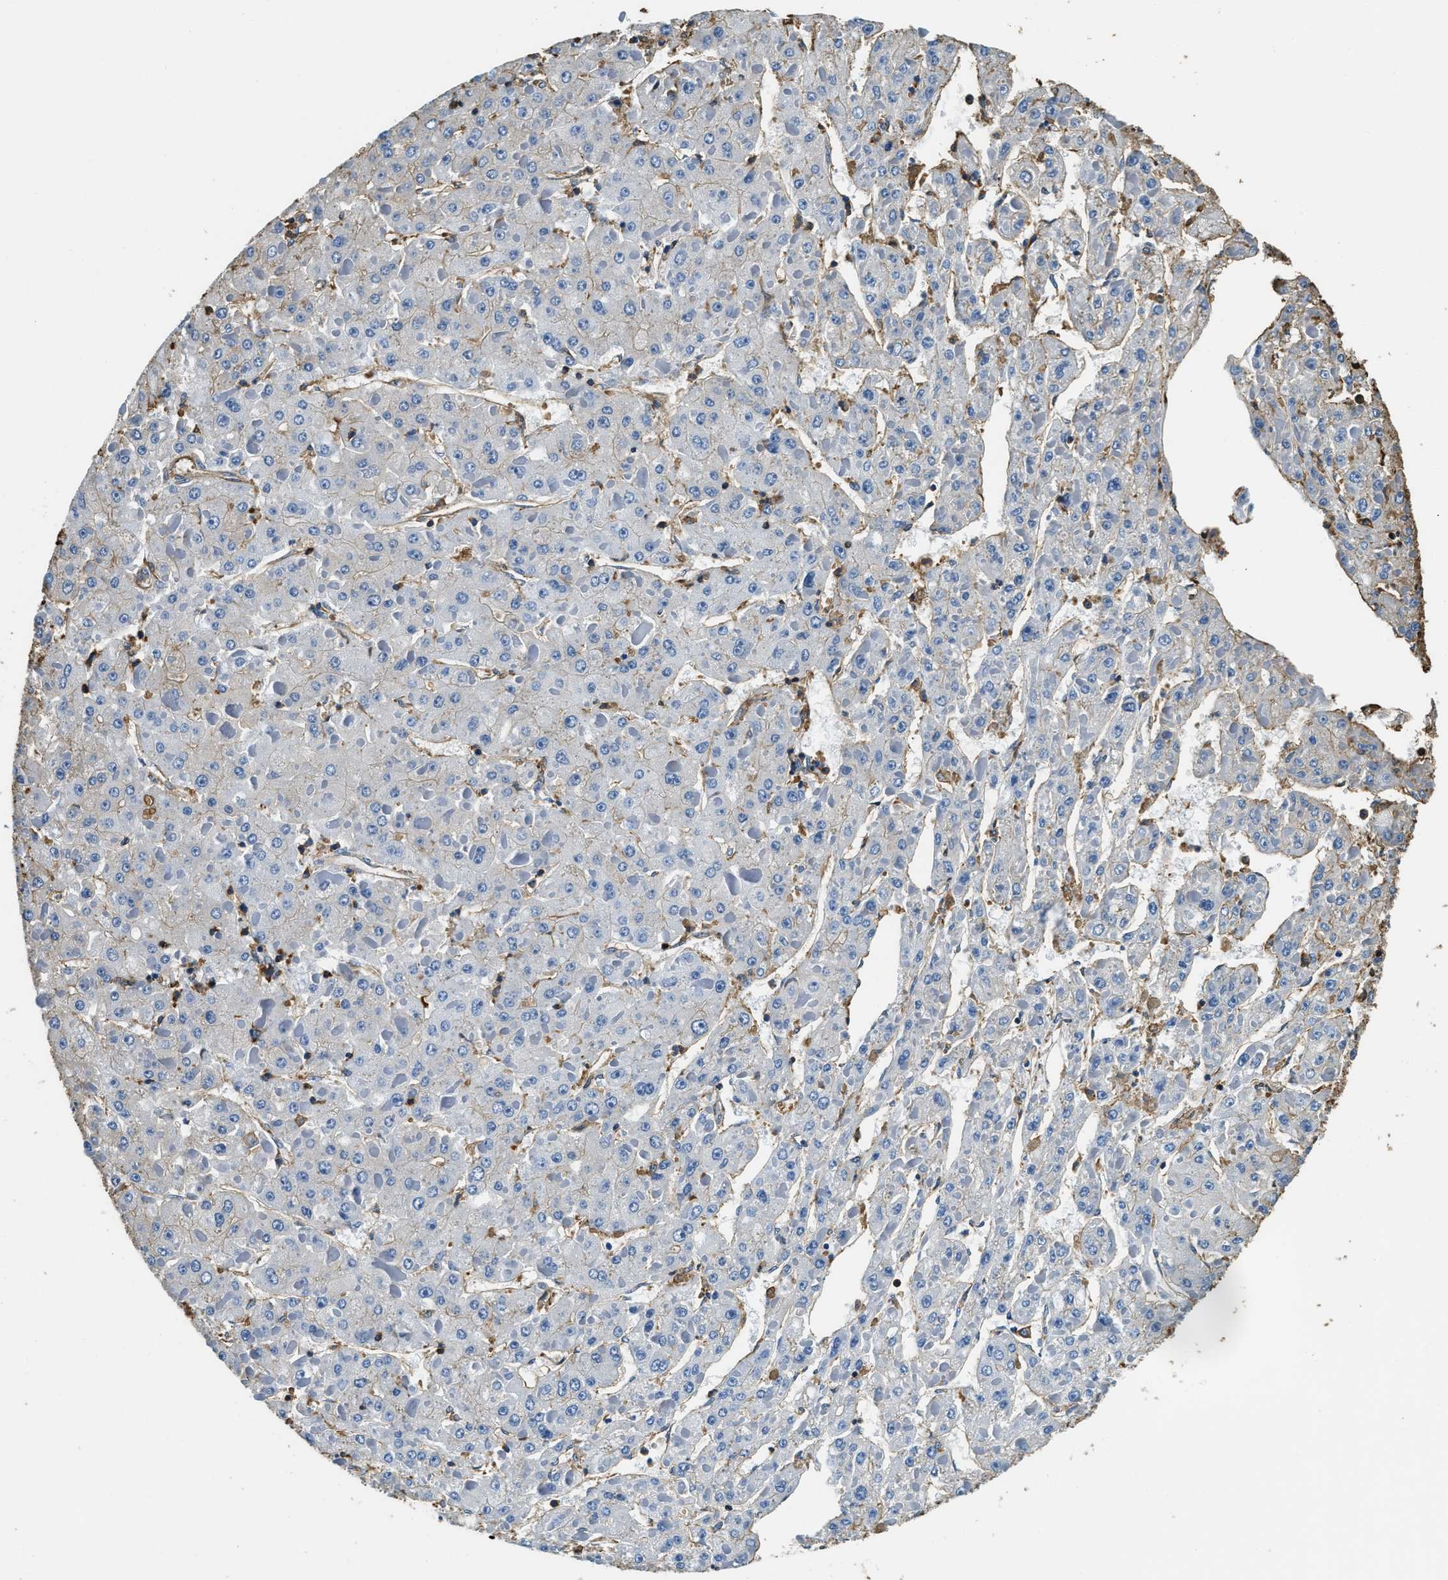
{"staining": {"intensity": "negative", "quantity": "none", "location": "none"}, "tissue": "liver cancer", "cell_type": "Tumor cells", "image_type": "cancer", "snomed": [{"axis": "morphology", "description": "Carcinoma, Hepatocellular, NOS"}, {"axis": "topography", "description": "Liver"}], "caption": "This is an immunohistochemistry histopathology image of human liver cancer. There is no staining in tumor cells.", "gene": "ACCS", "patient": {"sex": "female", "age": 73}}